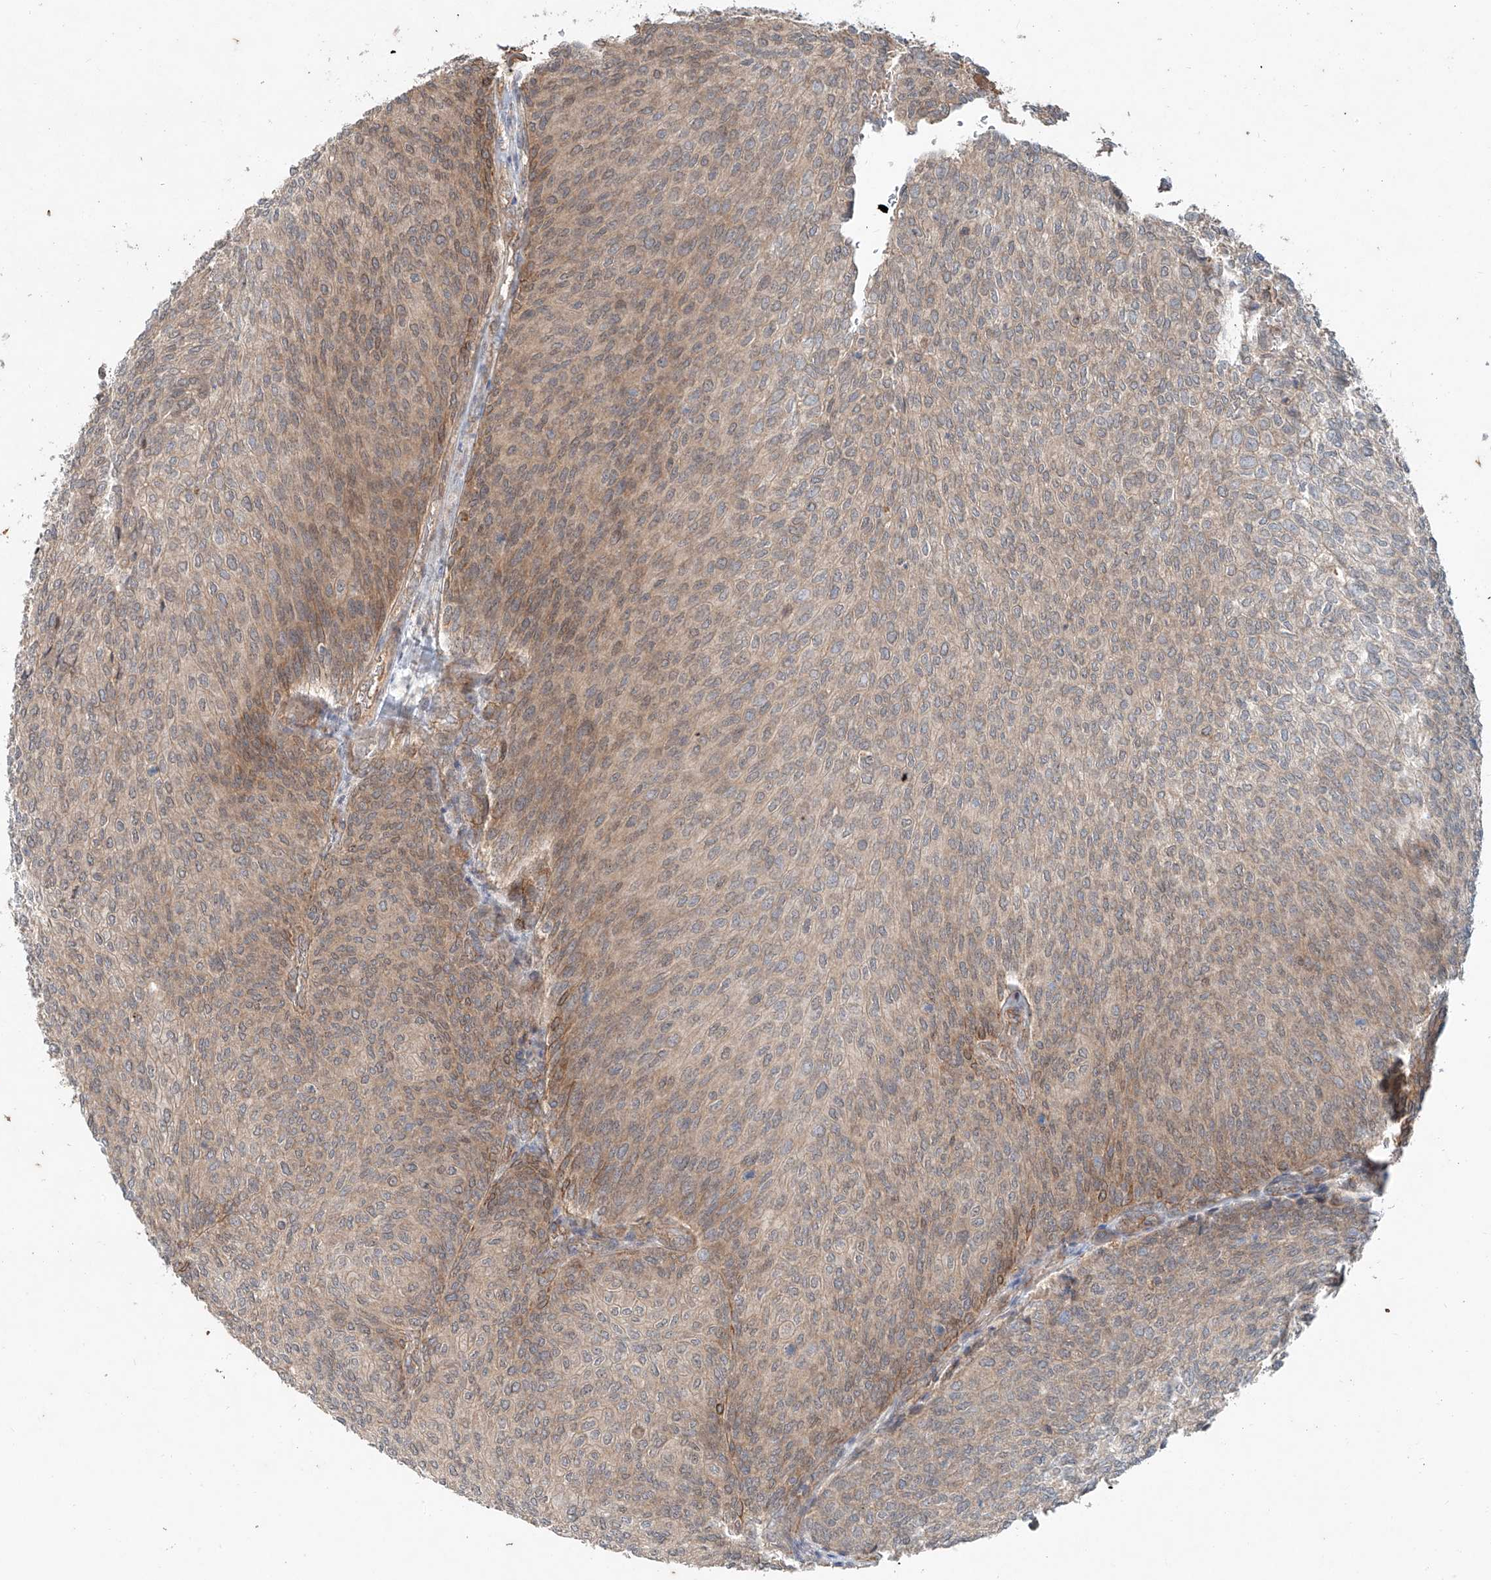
{"staining": {"intensity": "moderate", "quantity": "25%-75%", "location": "cytoplasmic/membranous,nuclear"}, "tissue": "urothelial cancer", "cell_type": "Tumor cells", "image_type": "cancer", "snomed": [{"axis": "morphology", "description": "Urothelial carcinoma, Low grade"}, {"axis": "topography", "description": "Urinary bladder"}], "caption": "A high-resolution micrograph shows immunohistochemistry (IHC) staining of low-grade urothelial carcinoma, which shows moderate cytoplasmic/membranous and nuclear staining in approximately 25%-75% of tumor cells.", "gene": "IER5", "patient": {"sex": "female", "age": 79}}